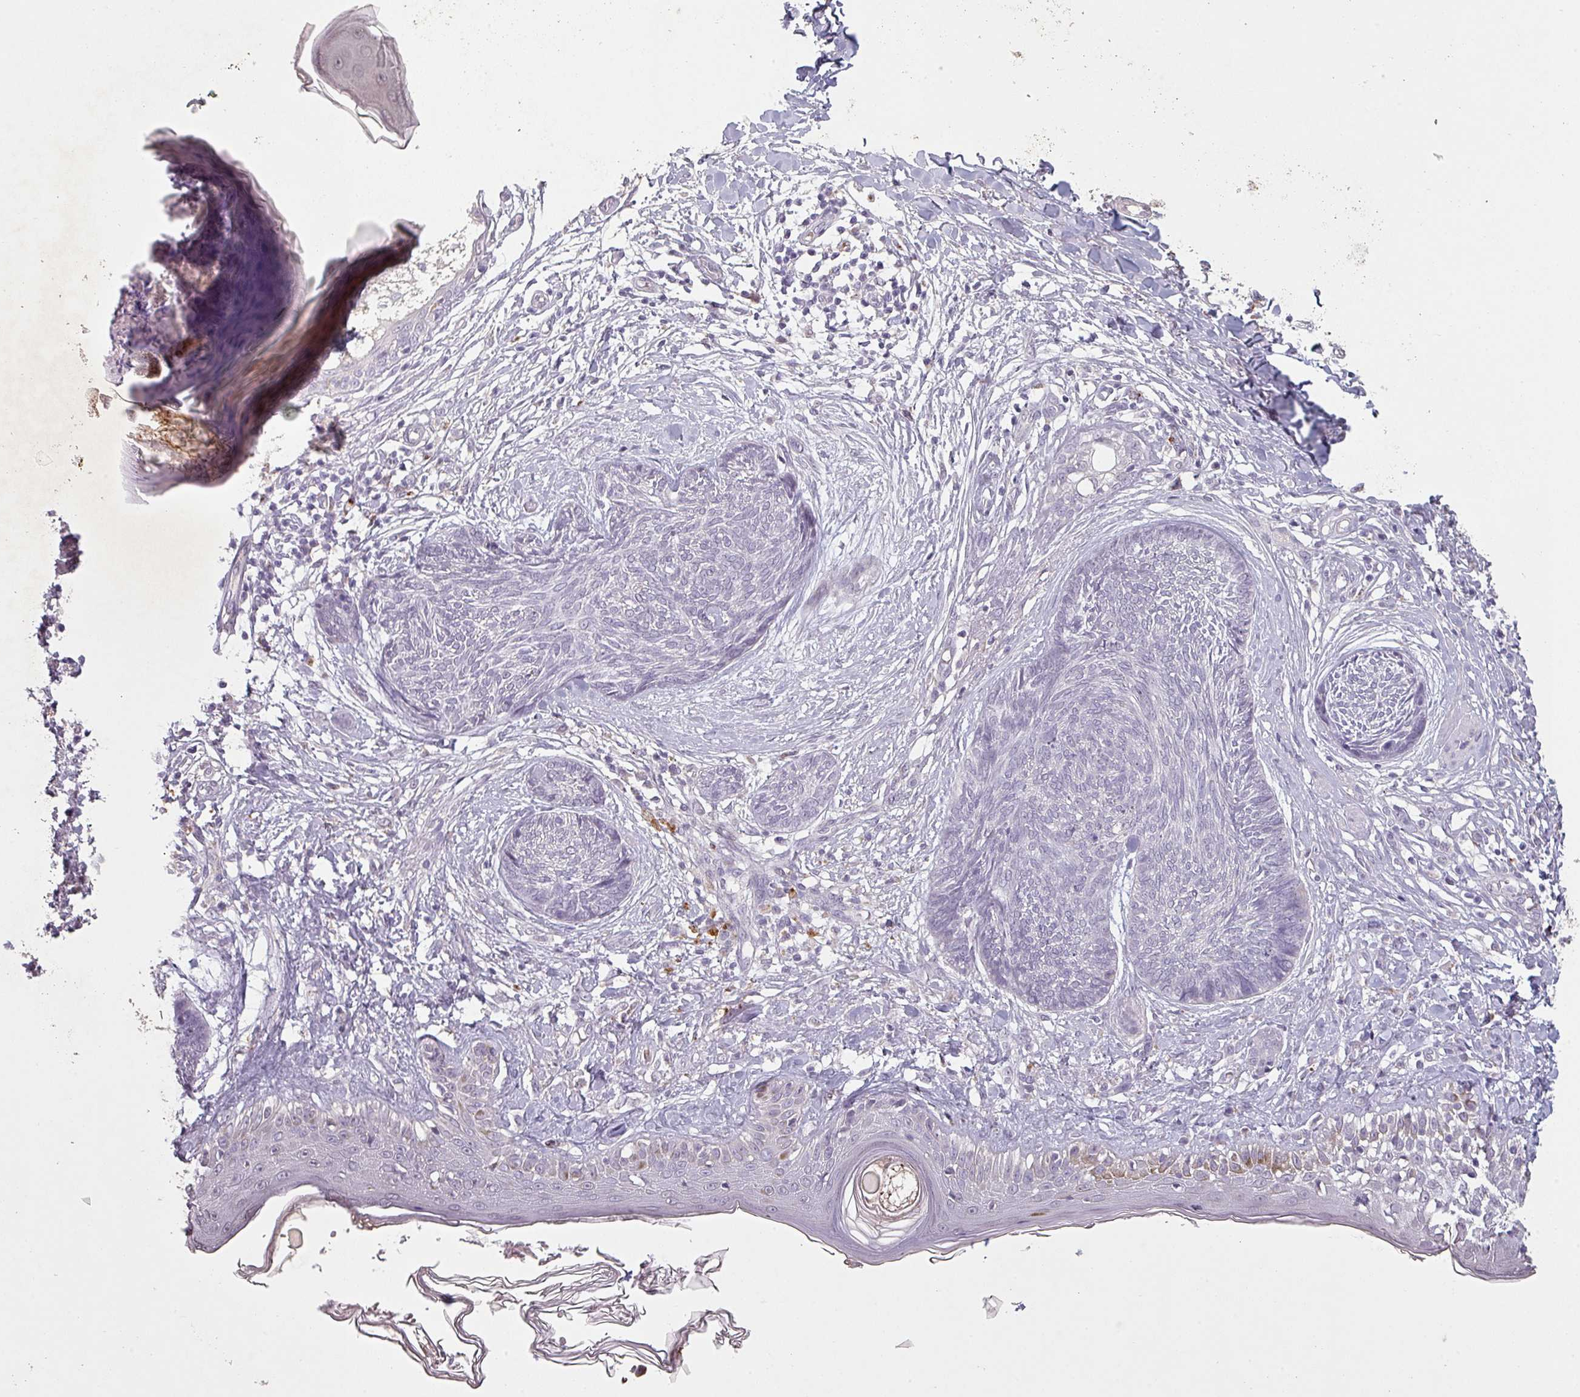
{"staining": {"intensity": "negative", "quantity": "none", "location": "none"}, "tissue": "skin cancer", "cell_type": "Tumor cells", "image_type": "cancer", "snomed": [{"axis": "morphology", "description": "Basal cell carcinoma"}, {"axis": "topography", "description": "Skin"}], "caption": "Image shows no significant protein expression in tumor cells of skin basal cell carcinoma.", "gene": "LYPLA1", "patient": {"sex": "male", "age": 73}}